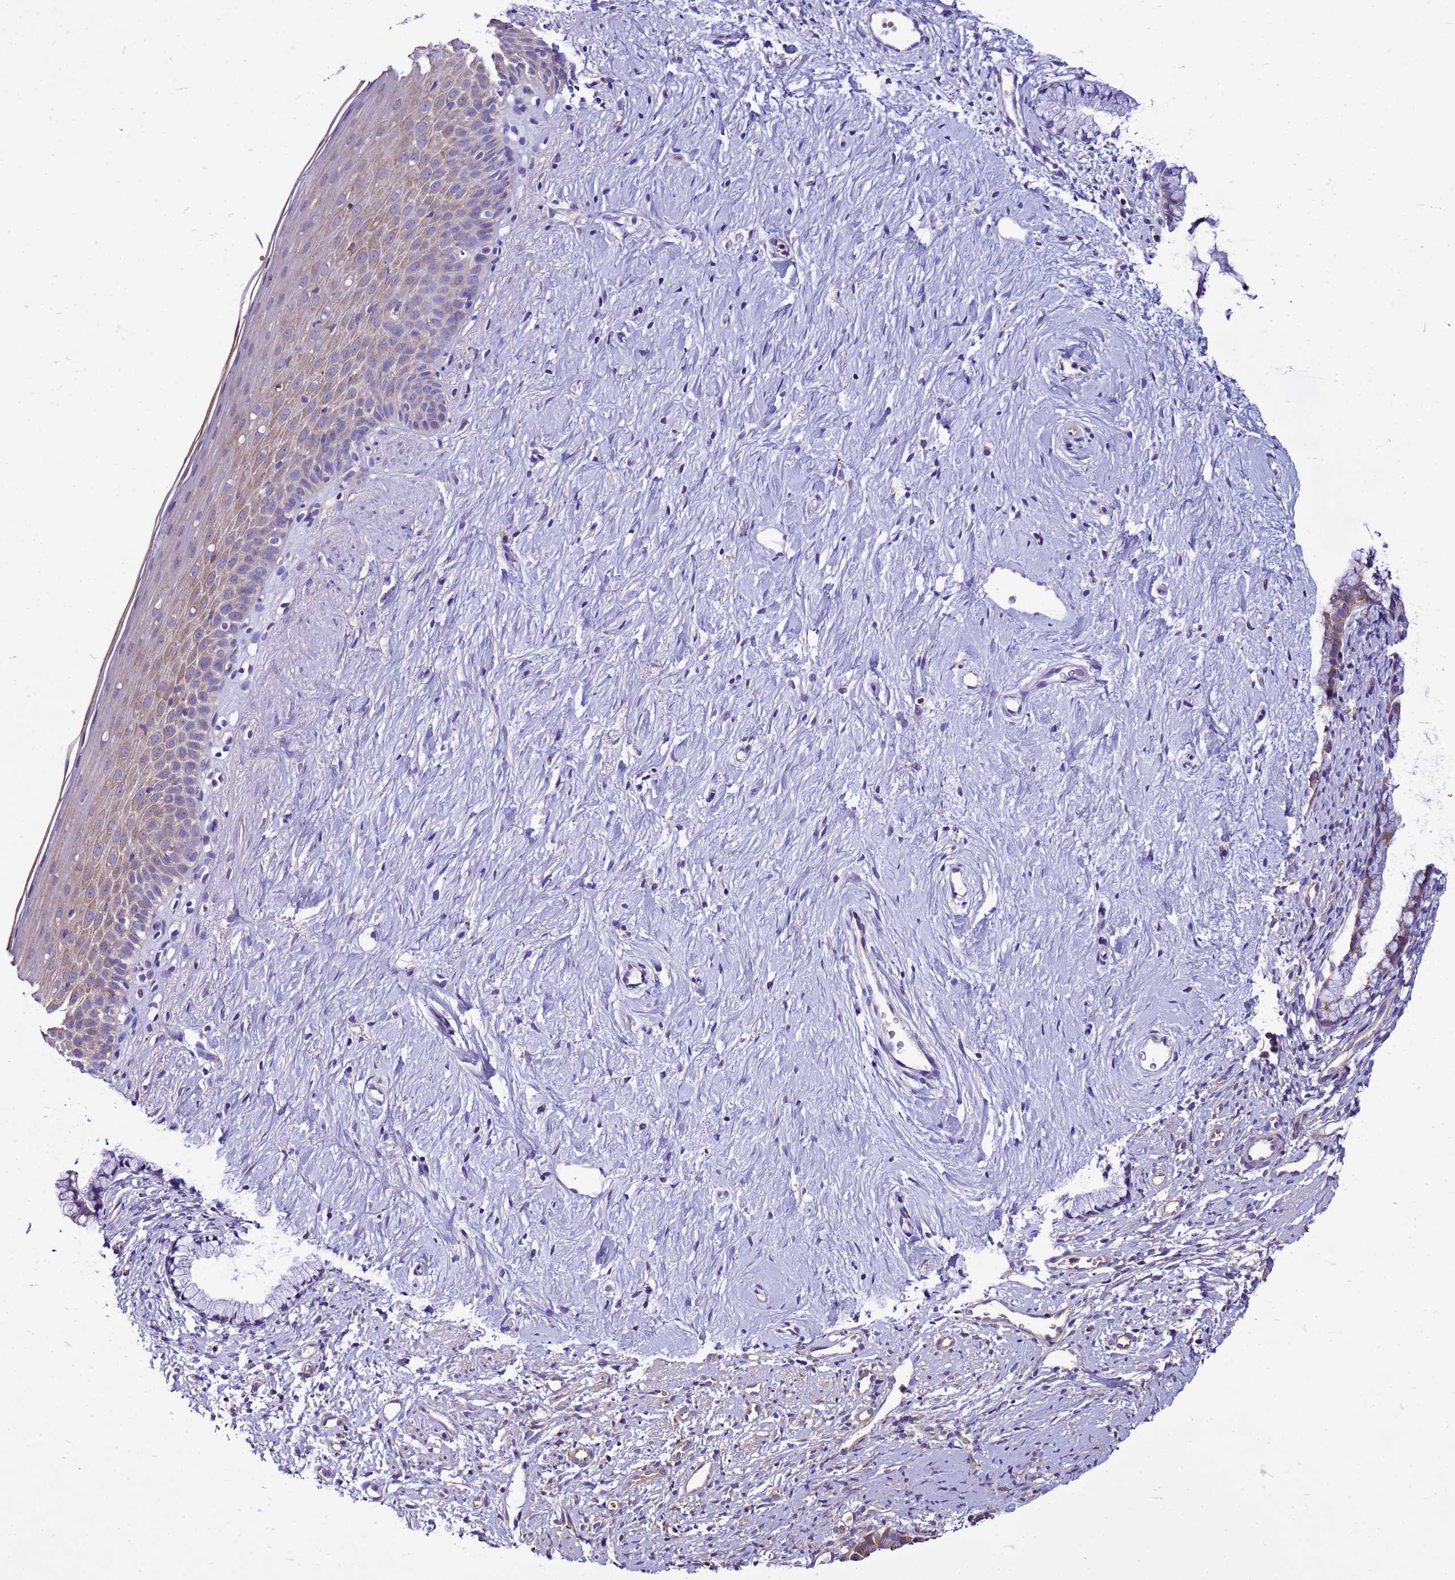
{"staining": {"intensity": "moderate", "quantity": ">75%", "location": "cytoplasmic/membranous"}, "tissue": "cervix", "cell_type": "Glandular cells", "image_type": "normal", "snomed": [{"axis": "morphology", "description": "Normal tissue, NOS"}, {"axis": "topography", "description": "Cervix"}], "caption": "Cervix stained with DAB (3,3'-diaminobenzidine) IHC reveals medium levels of moderate cytoplasmic/membranous positivity in approximately >75% of glandular cells. (Brightfield microscopy of DAB IHC at high magnification).", "gene": "PKD1", "patient": {"sex": "female", "age": 57}}